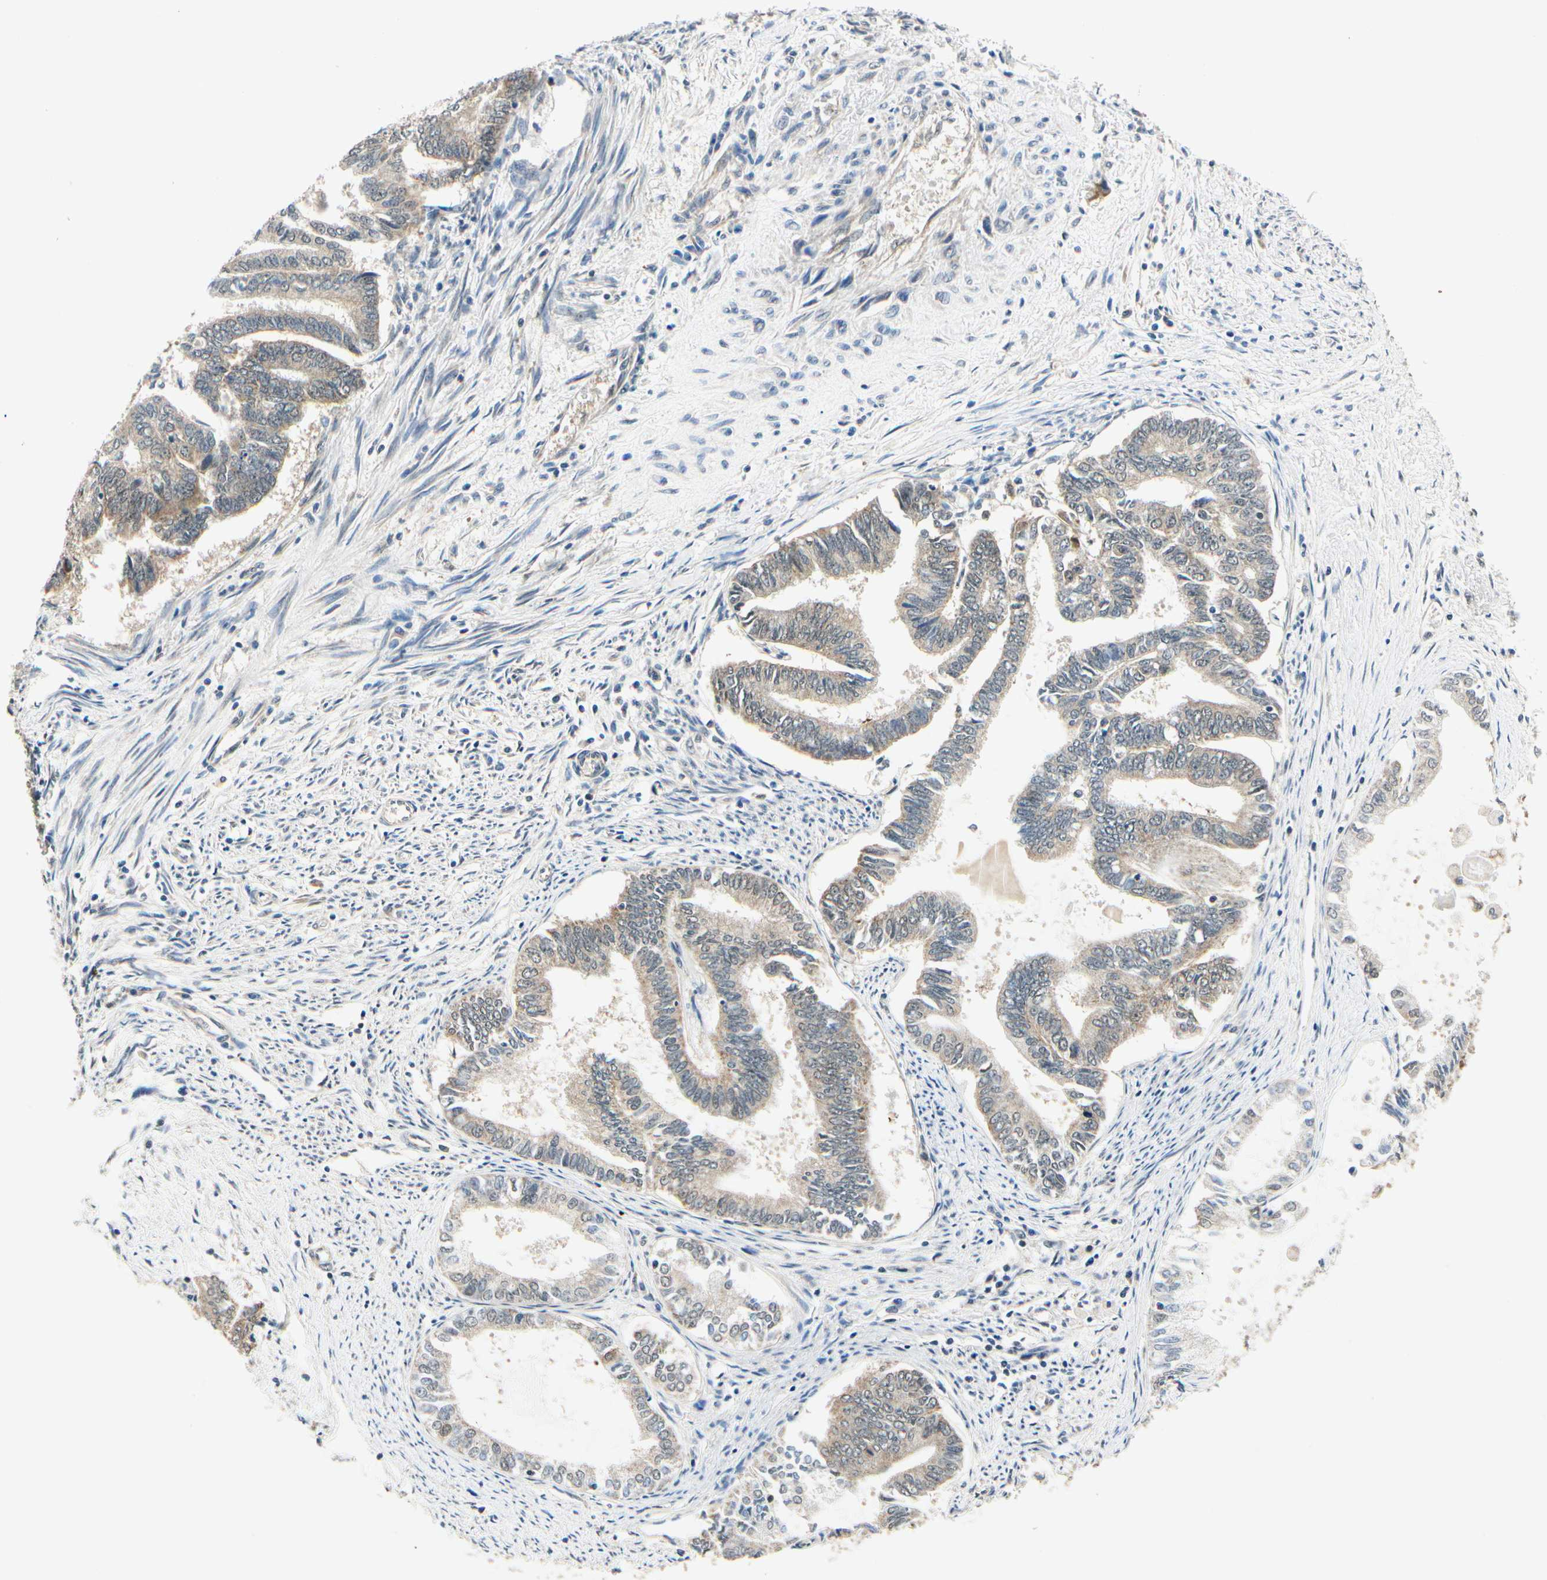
{"staining": {"intensity": "moderate", "quantity": "25%-75%", "location": "cytoplasmic/membranous"}, "tissue": "endometrial cancer", "cell_type": "Tumor cells", "image_type": "cancer", "snomed": [{"axis": "morphology", "description": "Adenocarcinoma, NOS"}, {"axis": "topography", "description": "Endometrium"}], "caption": "The micrograph shows staining of endometrial cancer, revealing moderate cytoplasmic/membranous protein expression (brown color) within tumor cells. (Brightfield microscopy of DAB IHC at high magnification).", "gene": "PDK2", "patient": {"sex": "female", "age": 86}}